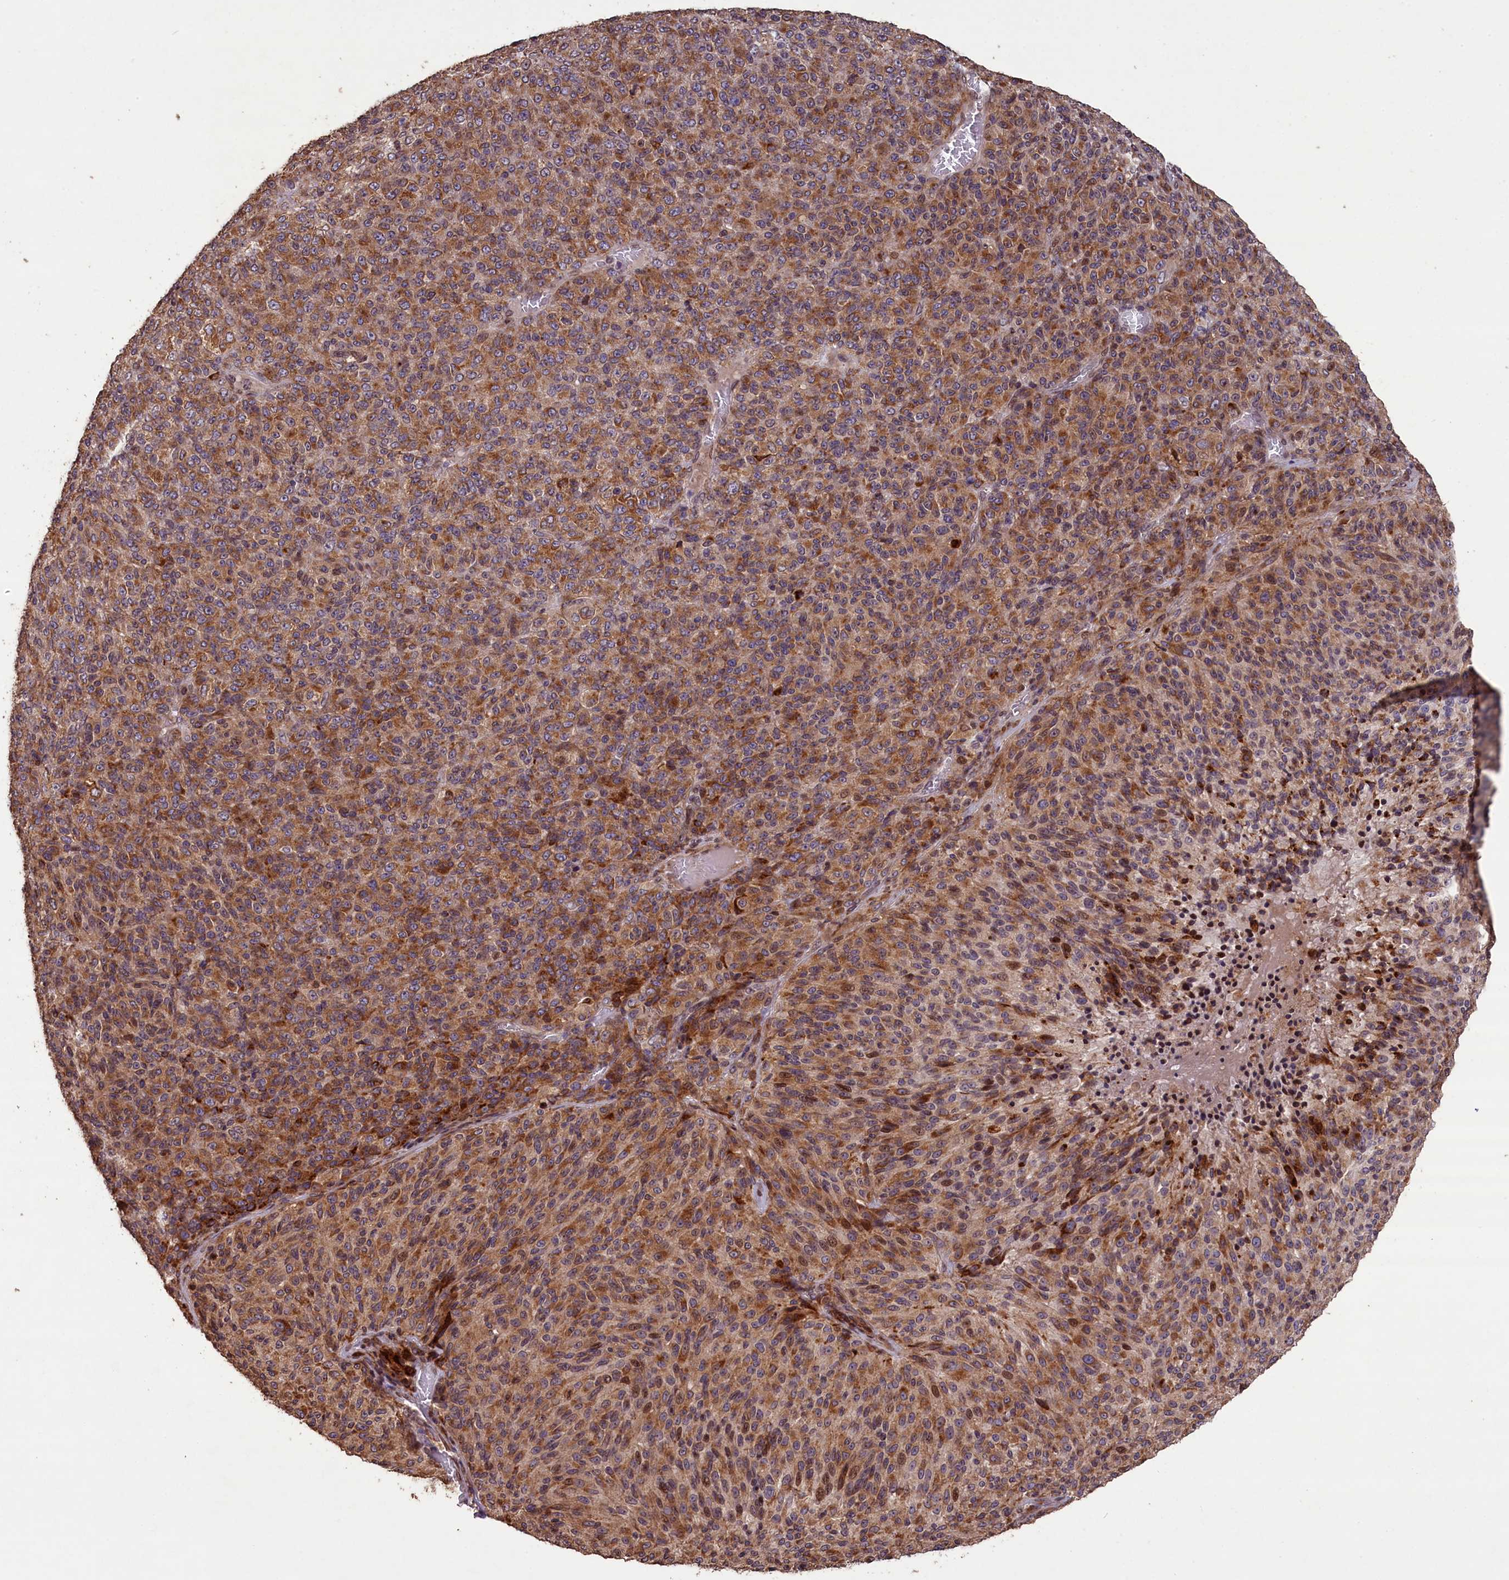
{"staining": {"intensity": "moderate", "quantity": ">75%", "location": "cytoplasmic/membranous"}, "tissue": "melanoma", "cell_type": "Tumor cells", "image_type": "cancer", "snomed": [{"axis": "morphology", "description": "Malignant melanoma, Metastatic site"}, {"axis": "topography", "description": "Brain"}], "caption": "The image exhibits a brown stain indicating the presence of a protein in the cytoplasmic/membranous of tumor cells in malignant melanoma (metastatic site).", "gene": "SLC38A7", "patient": {"sex": "female", "age": 56}}